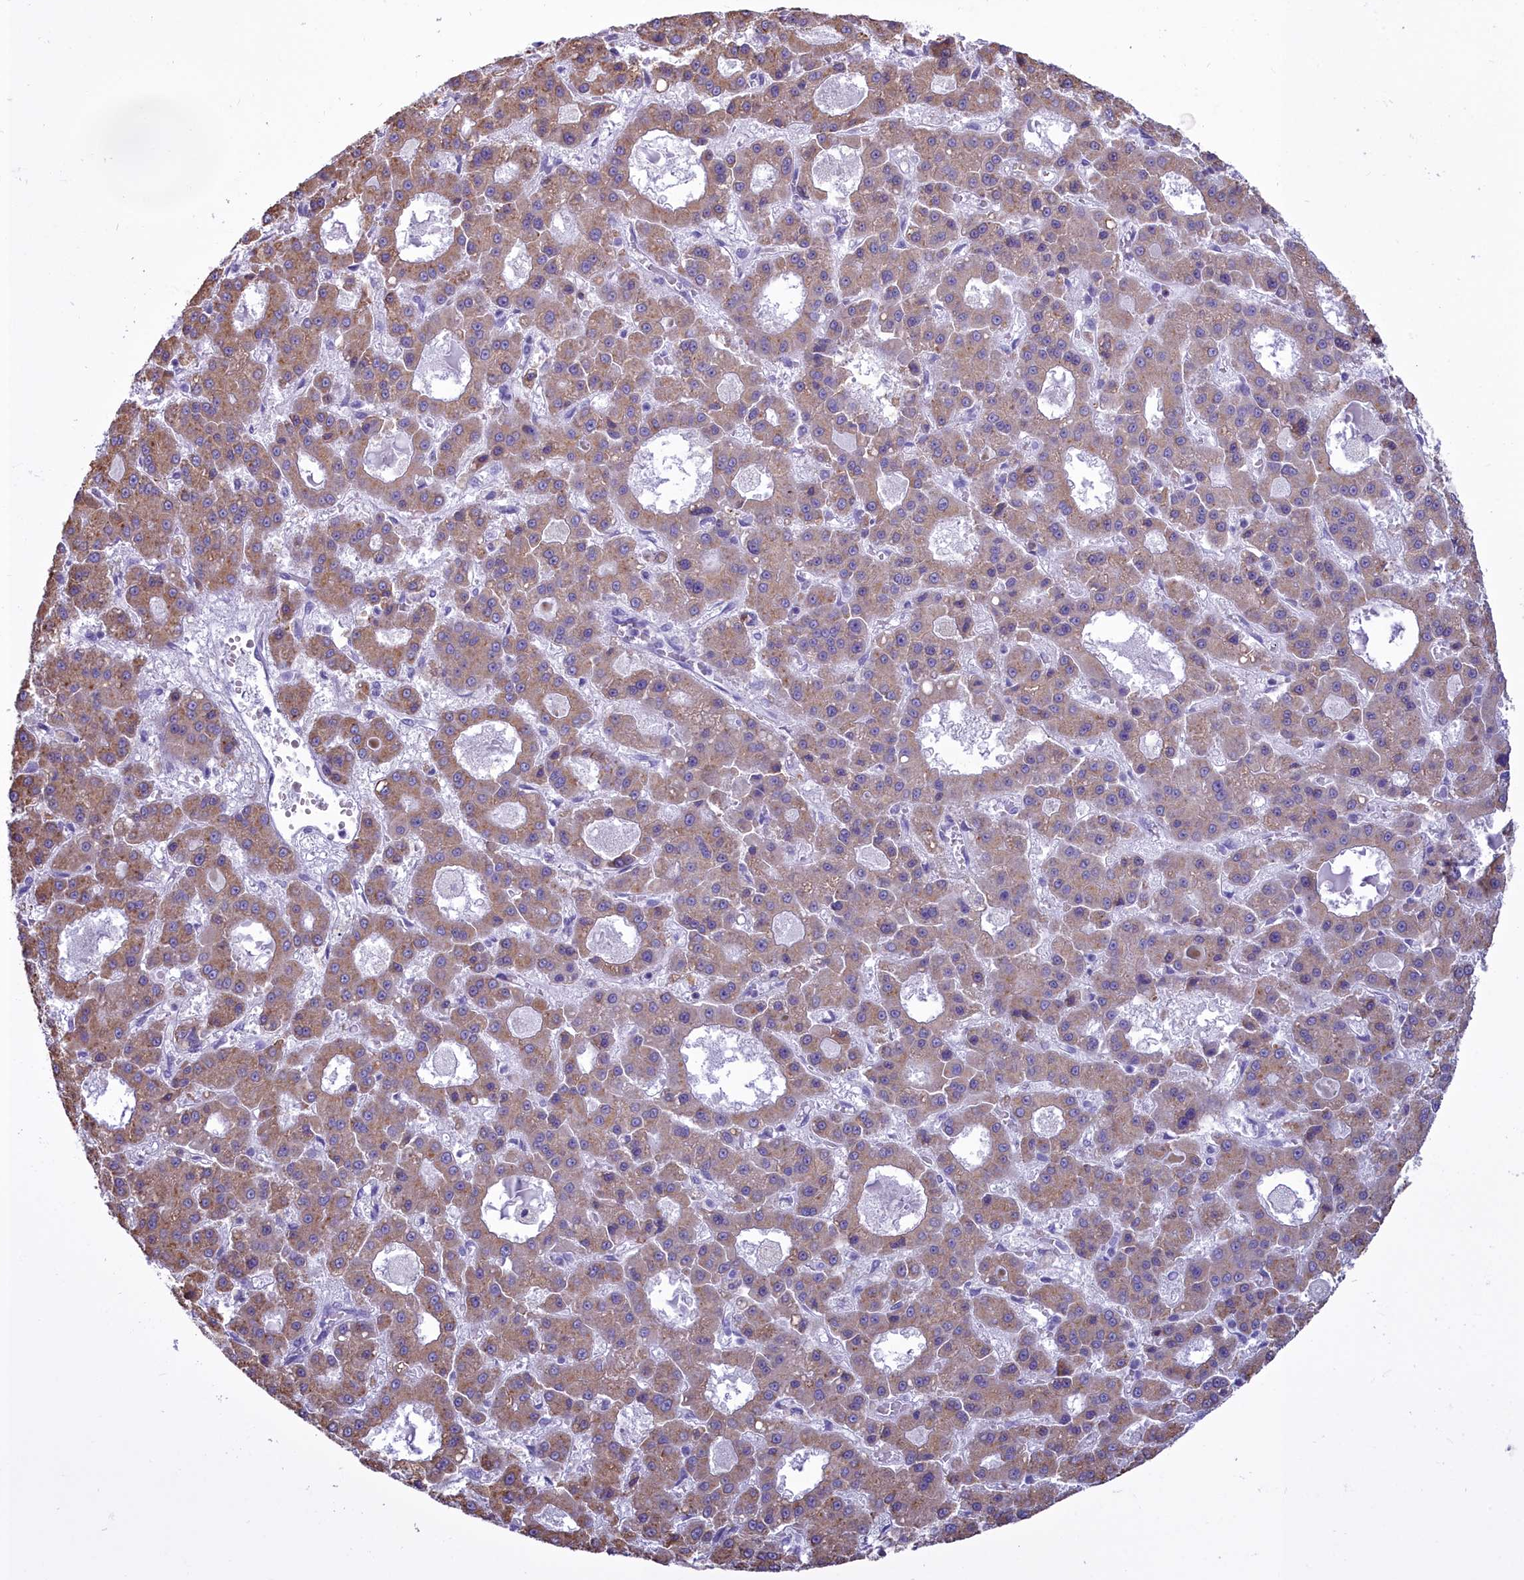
{"staining": {"intensity": "moderate", "quantity": ">75%", "location": "cytoplasmic/membranous"}, "tissue": "liver cancer", "cell_type": "Tumor cells", "image_type": "cancer", "snomed": [{"axis": "morphology", "description": "Carcinoma, Hepatocellular, NOS"}, {"axis": "topography", "description": "Liver"}], "caption": "A brown stain labels moderate cytoplasmic/membranous expression of a protein in human liver hepatocellular carcinoma tumor cells. The staining was performed using DAB to visualize the protein expression in brown, while the nuclei were stained in blue with hematoxylin (Magnification: 20x).", "gene": "CD5", "patient": {"sex": "male", "age": 70}}